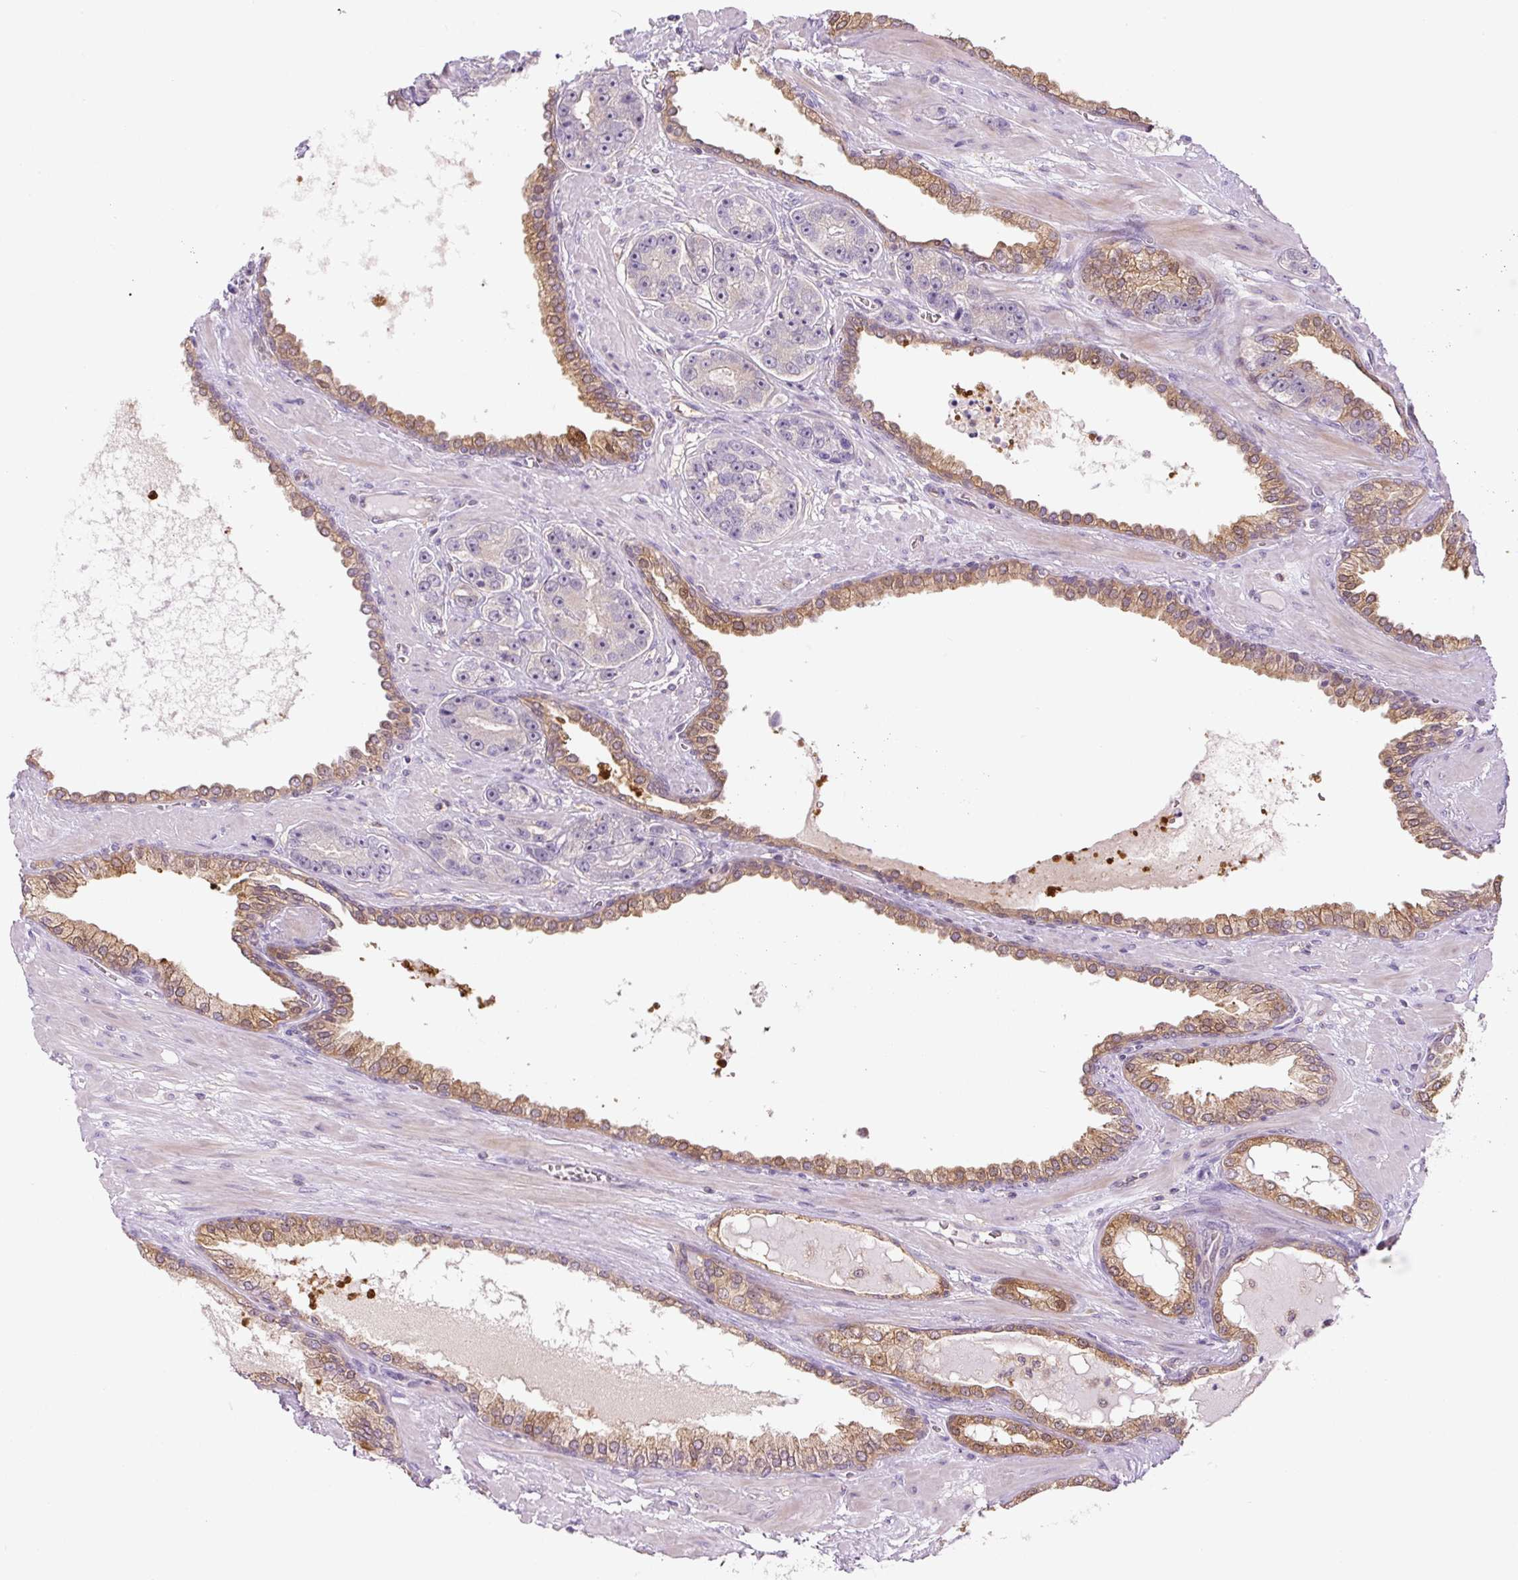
{"staining": {"intensity": "negative", "quantity": "none", "location": "none"}, "tissue": "prostate cancer", "cell_type": "Tumor cells", "image_type": "cancer", "snomed": [{"axis": "morphology", "description": "Adenocarcinoma, High grade"}, {"axis": "topography", "description": "Prostate"}], "caption": "A micrograph of prostate cancer (high-grade adenocarcinoma) stained for a protein exhibits no brown staining in tumor cells.", "gene": "SPSB2", "patient": {"sex": "male", "age": 71}}